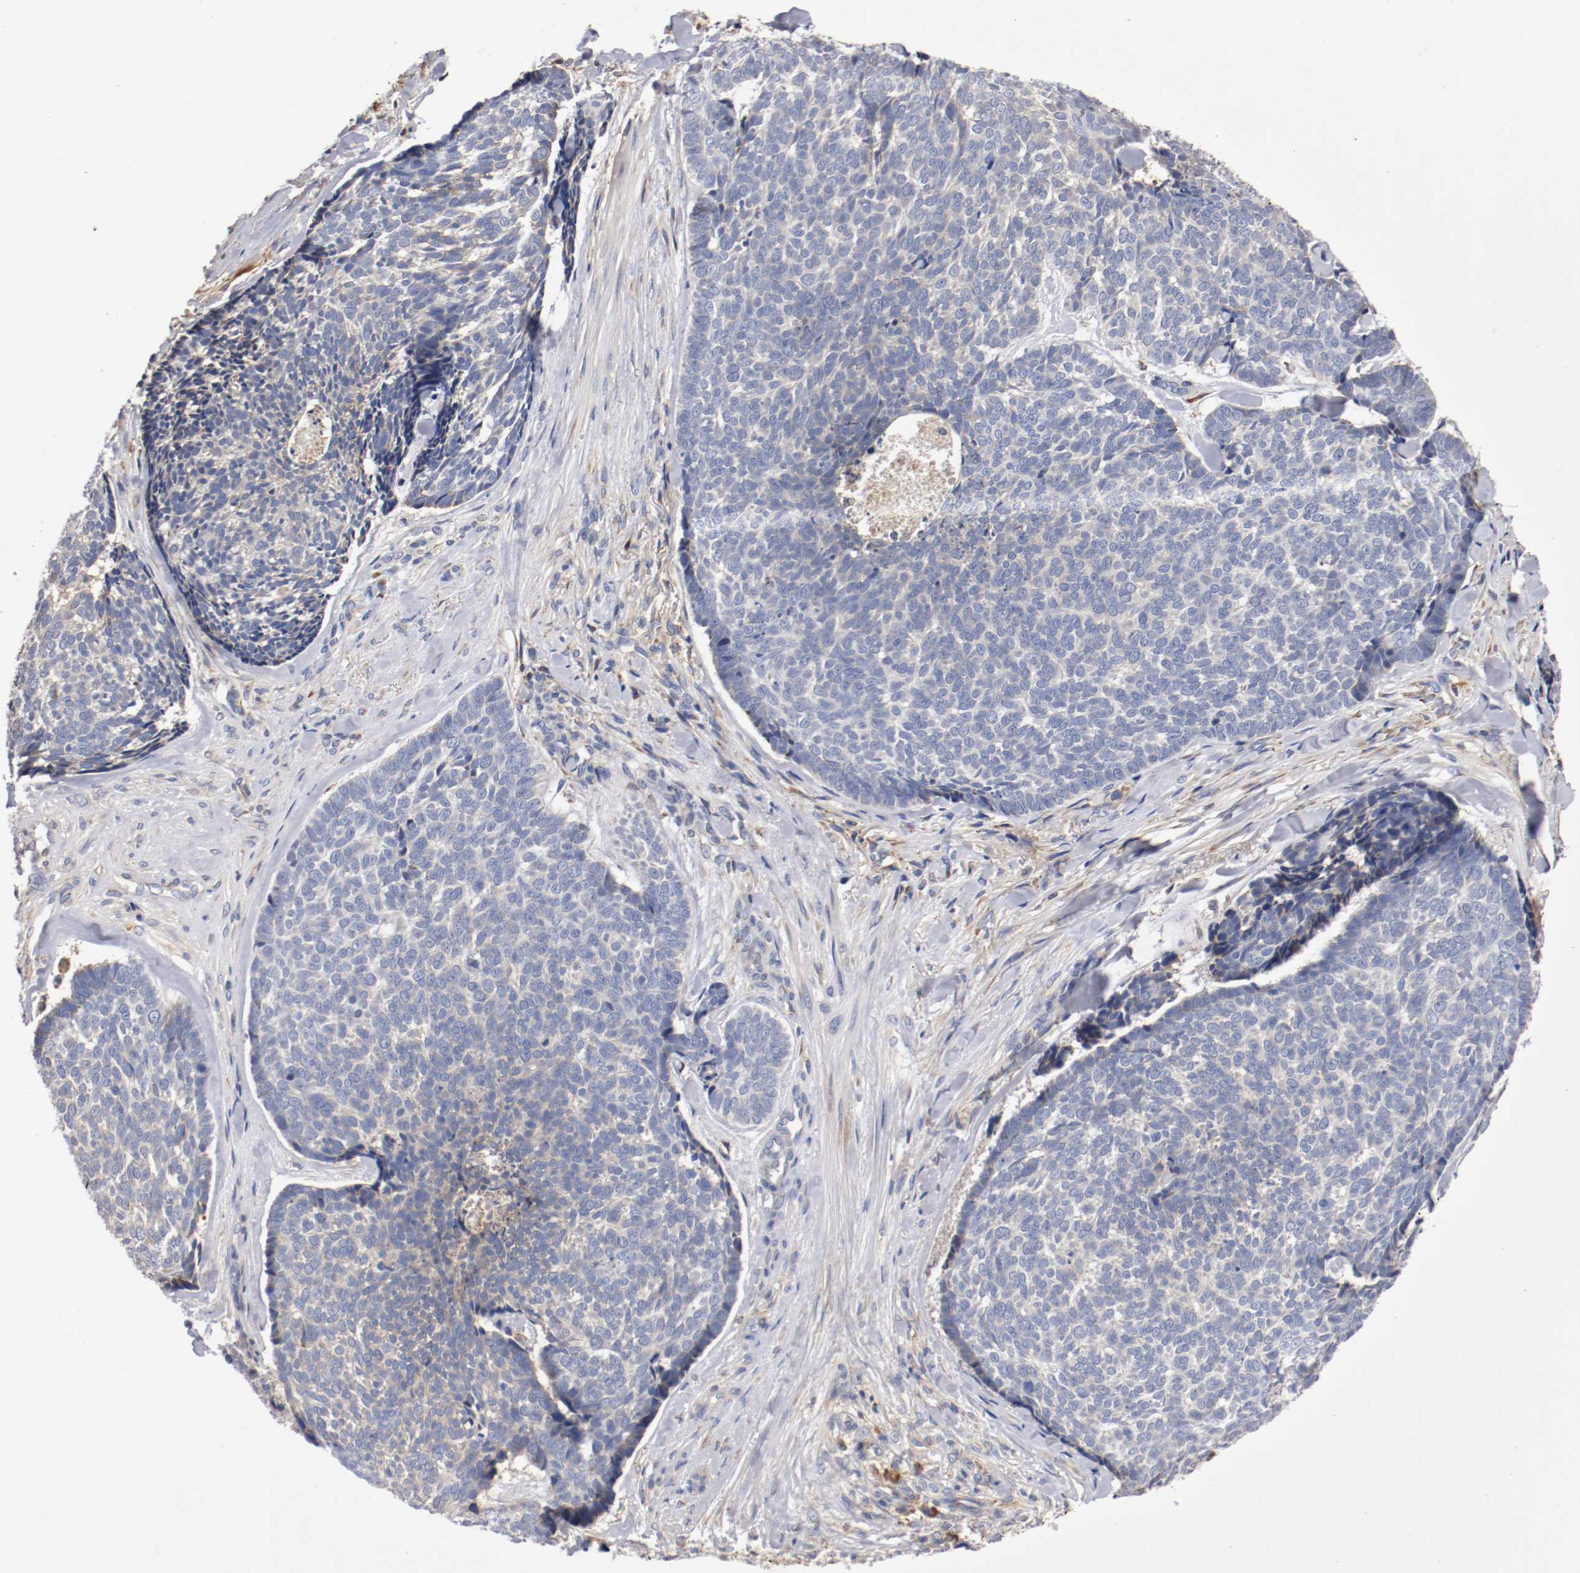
{"staining": {"intensity": "weak", "quantity": "<25%", "location": "cytoplasmic/membranous"}, "tissue": "skin cancer", "cell_type": "Tumor cells", "image_type": "cancer", "snomed": [{"axis": "morphology", "description": "Basal cell carcinoma"}, {"axis": "topography", "description": "Skin"}], "caption": "IHC micrograph of skin cancer (basal cell carcinoma) stained for a protein (brown), which reveals no expression in tumor cells.", "gene": "TNFSF13", "patient": {"sex": "male", "age": 84}}